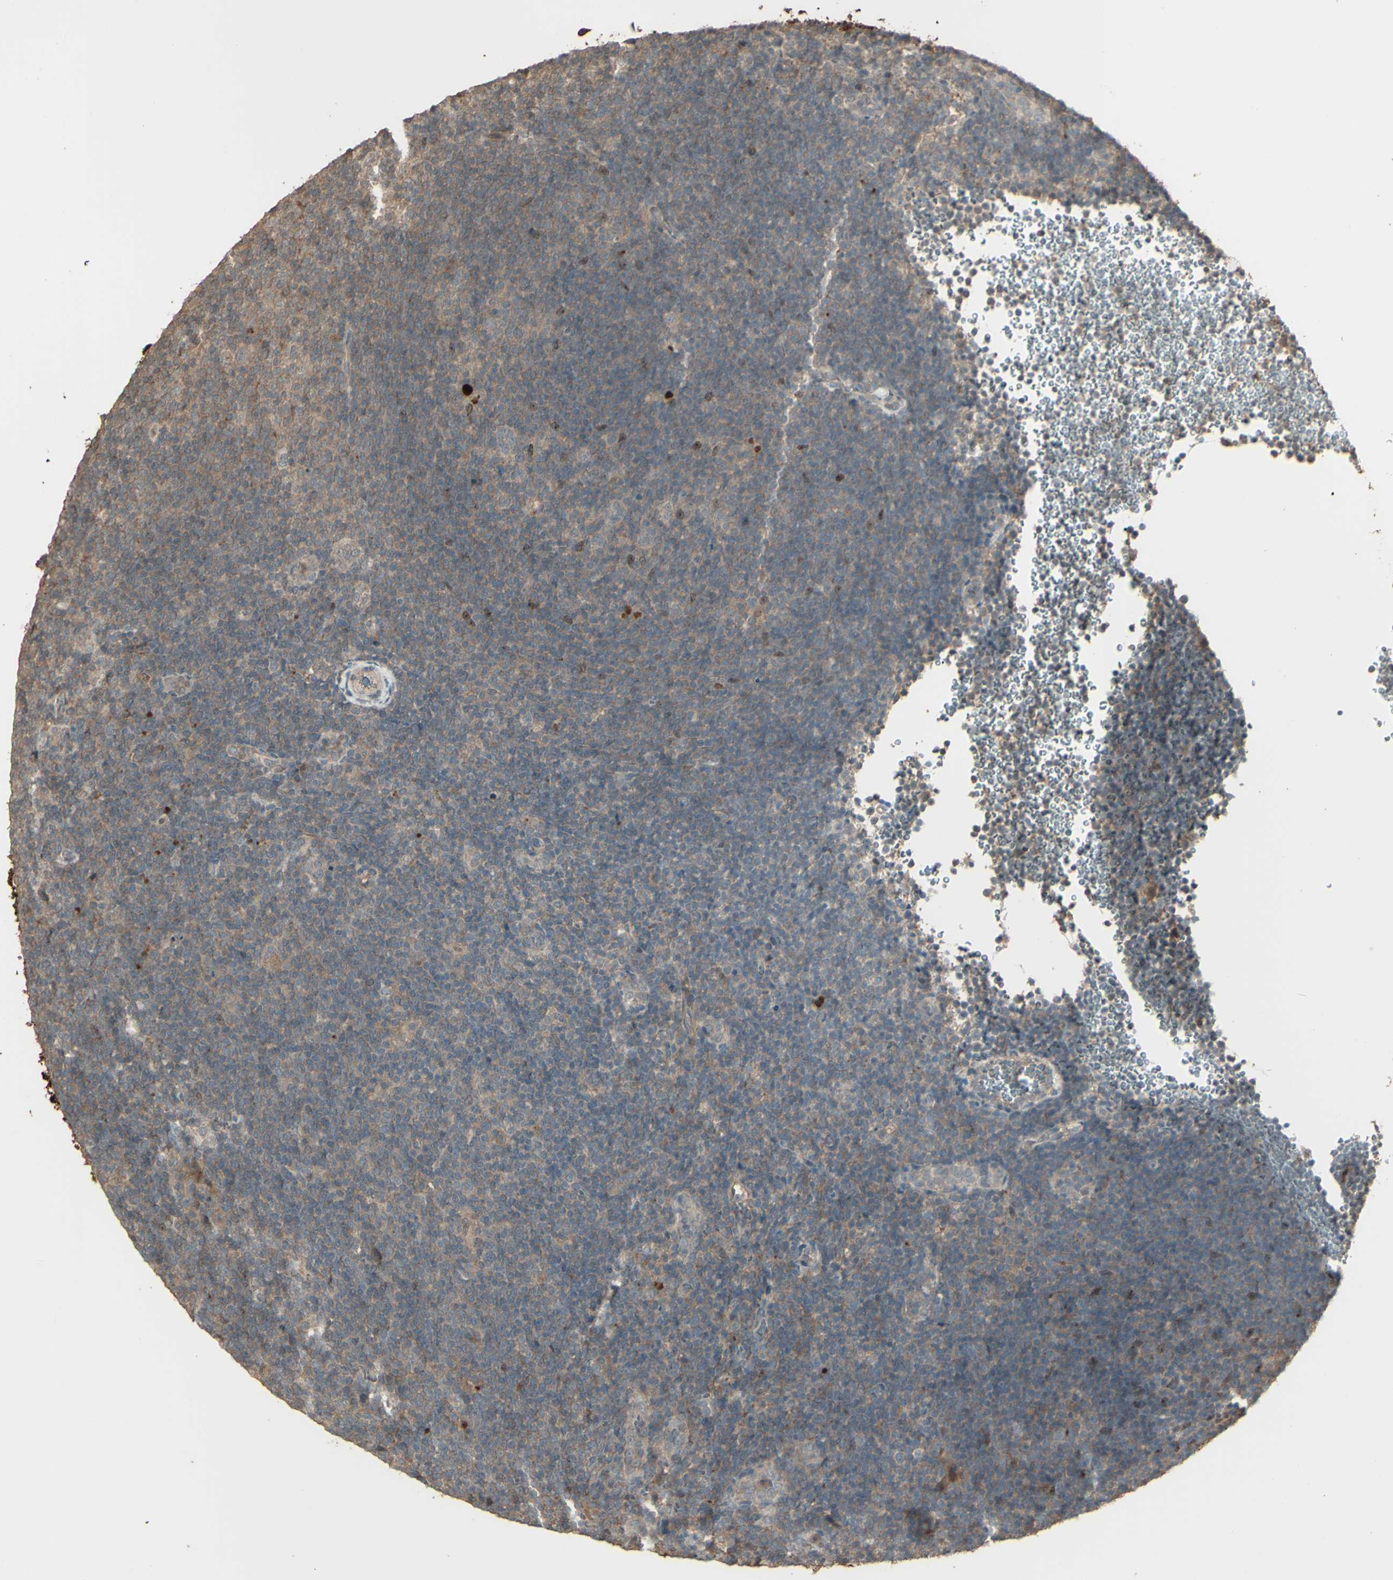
{"staining": {"intensity": "weak", "quantity": ">75%", "location": "cytoplasmic/membranous"}, "tissue": "lymphoma", "cell_type": "Tumor cells", "image_type": "cancer", "snomed": [{"axis": "morphology", "description": "Hodgkin's disease, NOS"}, {"axis": "topography", "description": "Lymph node"}], "caption": "Human Hodgkin's disease stained for a protein (brown) displays weak cytoplasmic/membranous positive staining in approximately >75% of tumor cells.", "gene": "GNAS", "patient": {"sex": "female", "age": 57}}